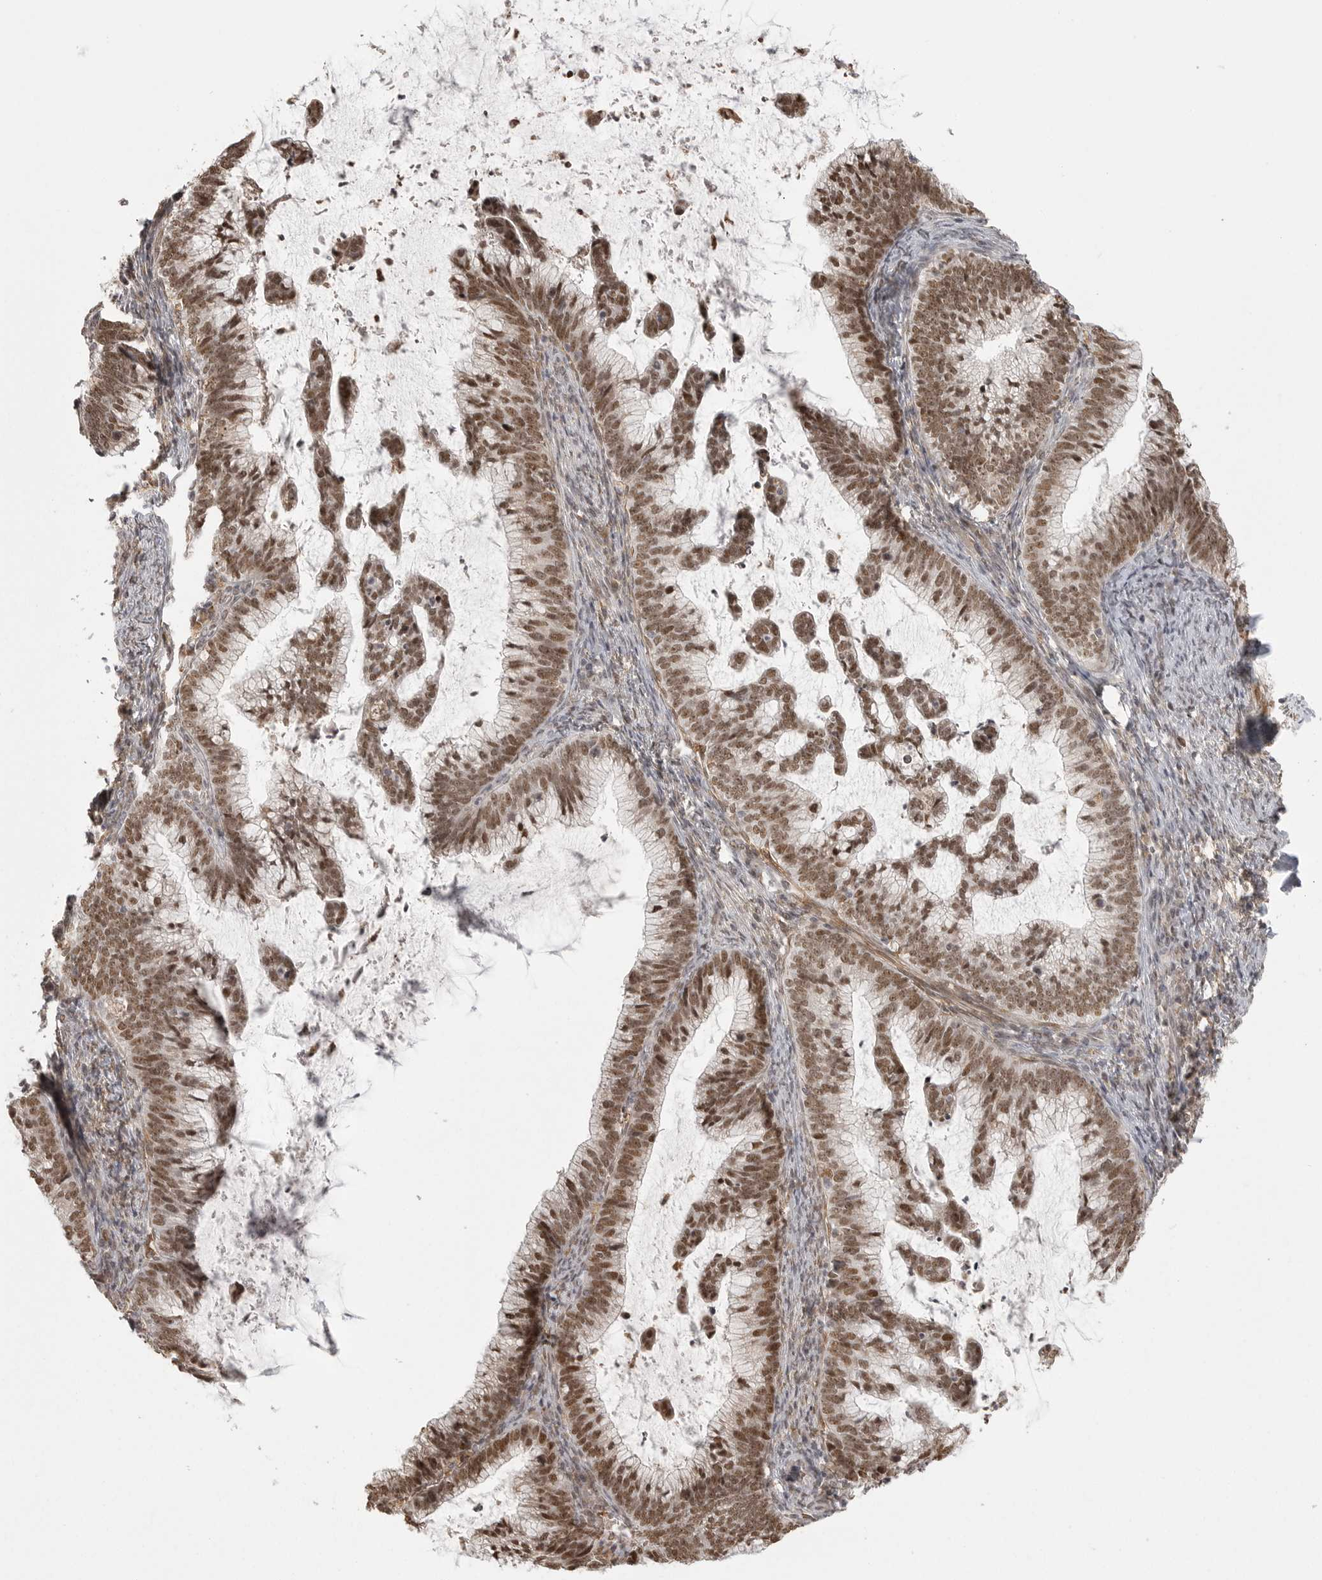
{"staining": {"intensity": "moderate", "quantity": ">75%", "location": "nuclear"}, "tissue": "cervical cancer", "cell_type": "Tumor cells", "image_type": "cancer", "snomed": [{"axis": "morphology", "description": "Adenocarcinoma, NOS"}, {"axis": "topography", "description": "Cervix"}], "caption": "Moderate nuclear expression for a protein is present in about >75% of tumor cells of cervical cancer (adenocarcinoma) using IHC.", "gene": "ISG20L2", "patient": {"sex": "female", "age": 36}}